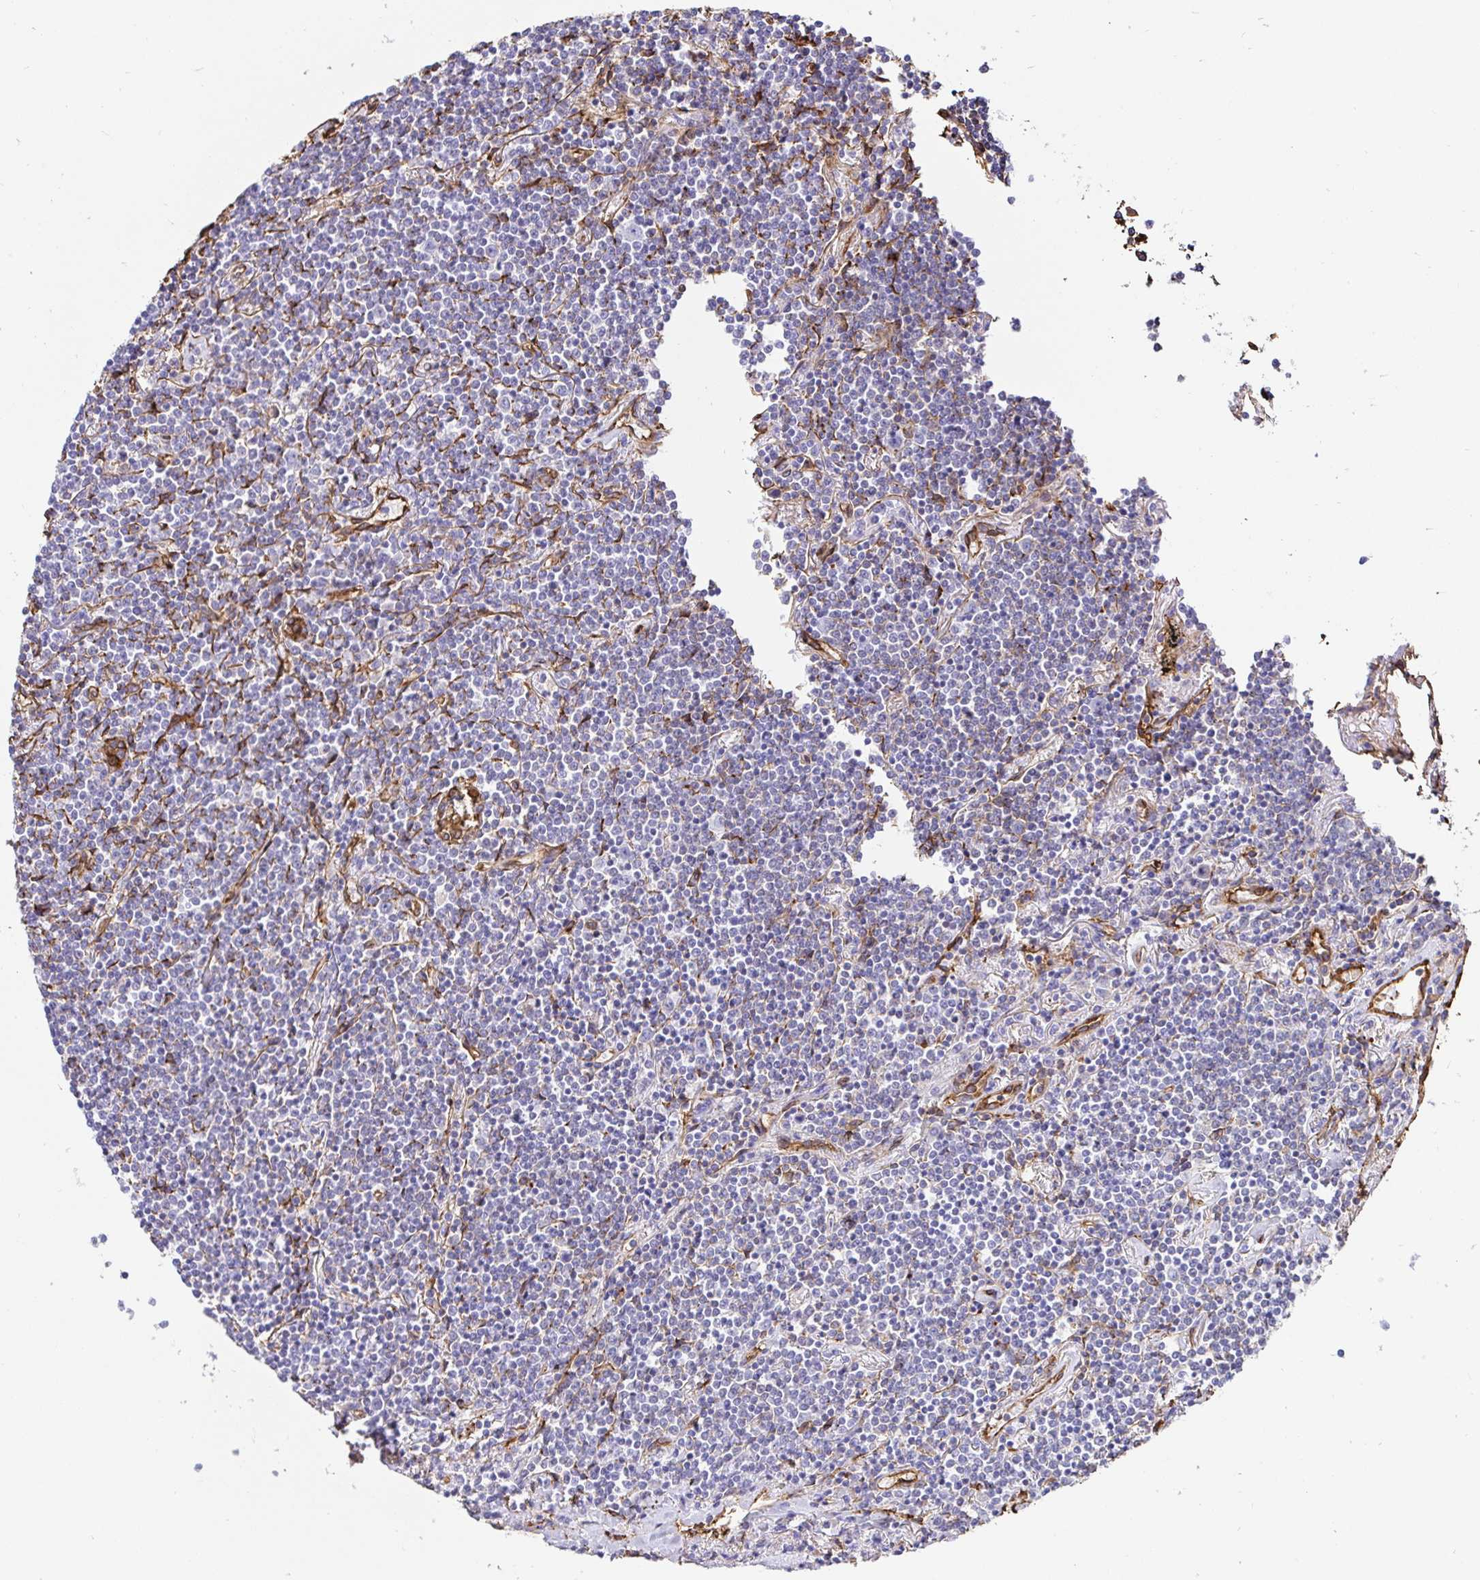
{"staining": {"intensity": "negative", "quantity": "none", "location": "none"}, "tissue": "lymphoma", "cell_type": "Tumor cells", "image_type": "cancer", "snomed": [{"axis": "morphology", "description": "Malignant lymphoma, non-Hodgkin's type, Low grade"}, {"axis": "topography", "description": "Lung"}], "caption": "Immunohistochemistry micrograph of human lymphoma stained for a protein (brown), which exhibits no expression in tumor cells. (Immunohistochemistry, brightfield microscopy, high magnification).", "gene": "ANXA2", "patient": {"sex": "female", "age": 71}}